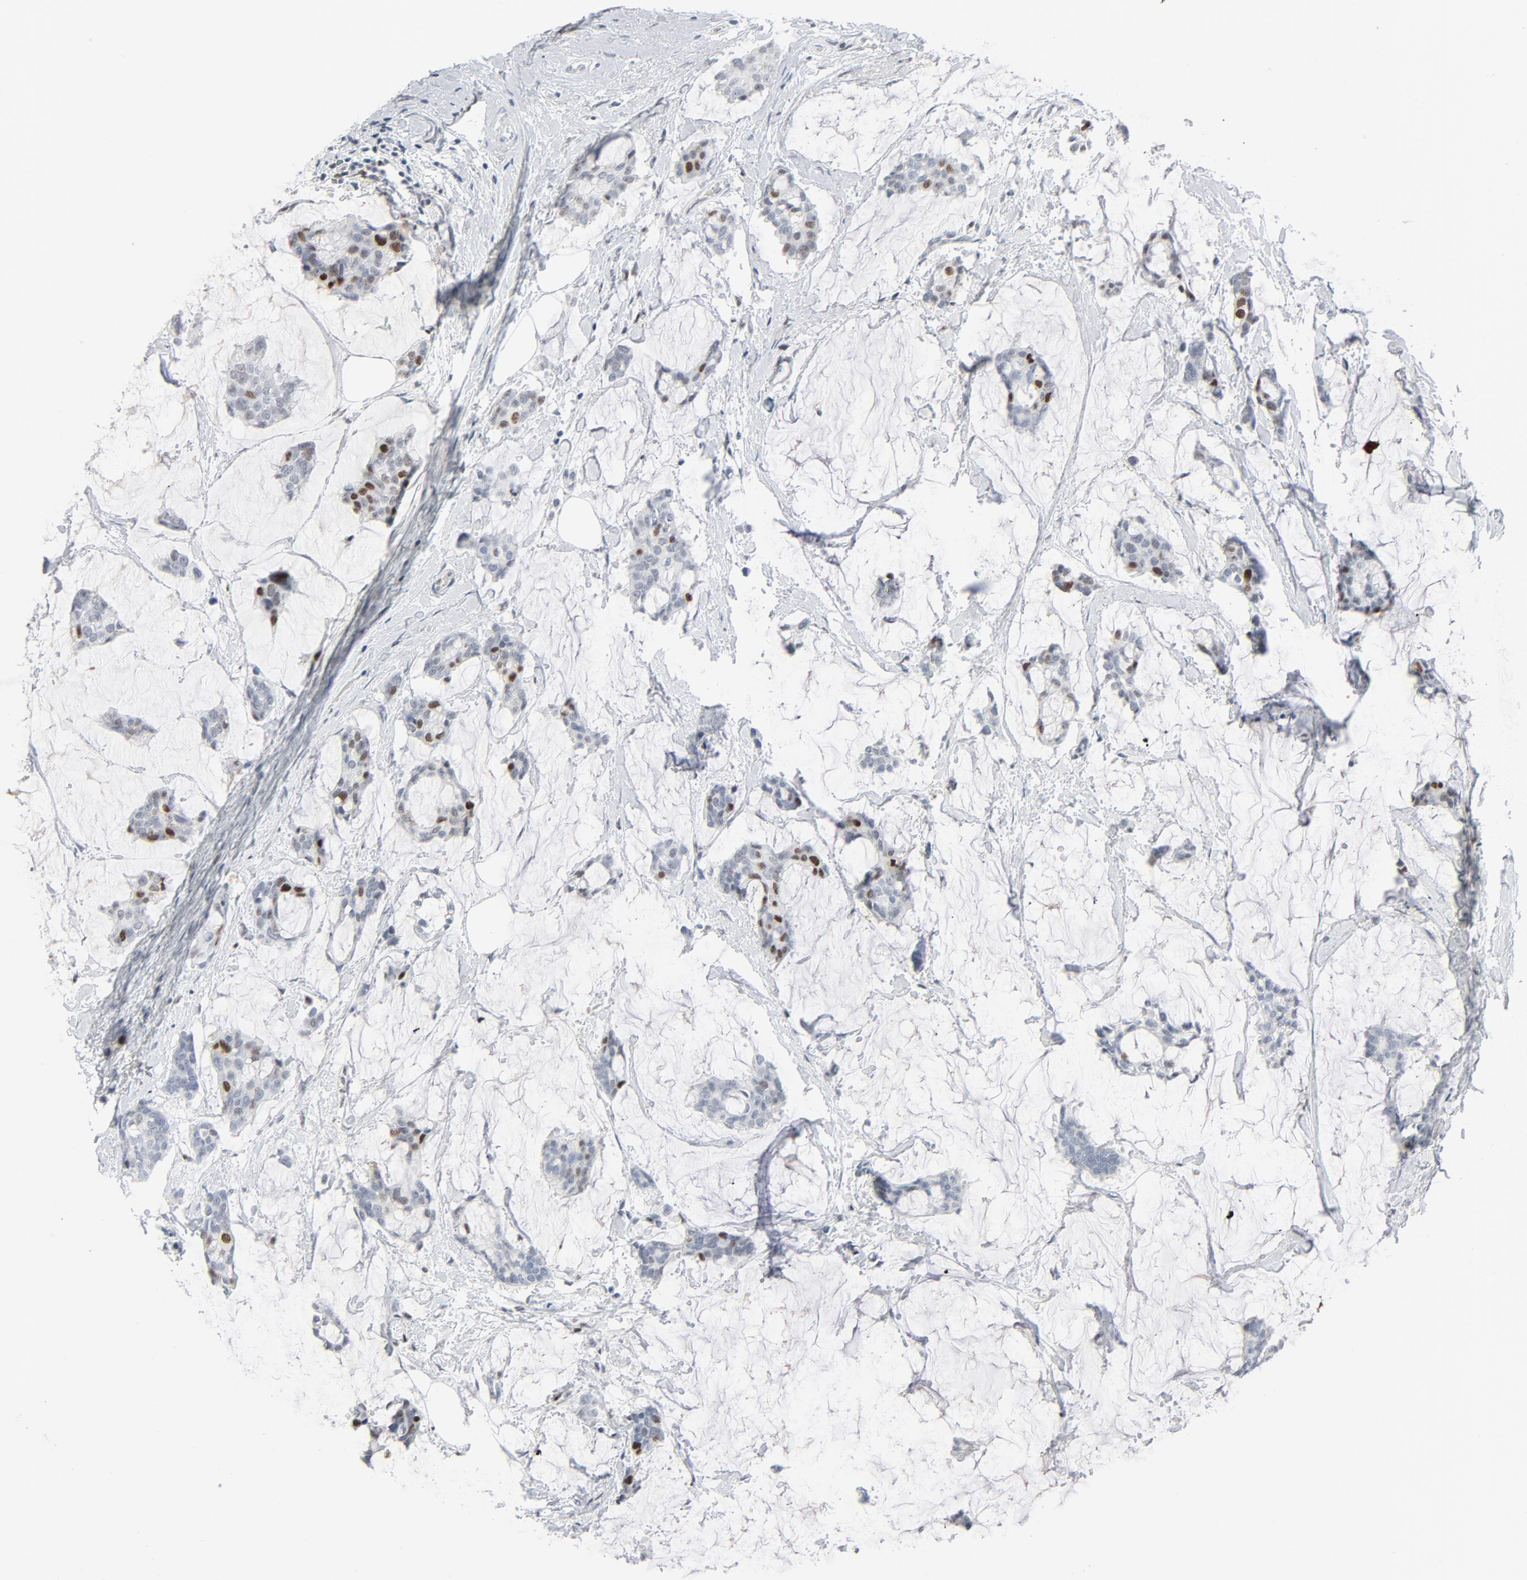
{"staining": {"intensity": "moderate", "quantity": "<25%", "location": "nuclear"}, "tissue": "breast cancer", "cell_type": "Tumor cells", "image_type": "cancer", "snomed": [{"axis": "morphology", "description": "Duct carcinoma"}, {"axis": "topography", "description": "Breast"}], "caption": "IHC (DAB) staining of breast cancer demonstrates moderate nuclear protein positivity in approximately <25% of tumor cells.", "gene": "POLD1", "patient": {"sex": "female", "age": 93}}